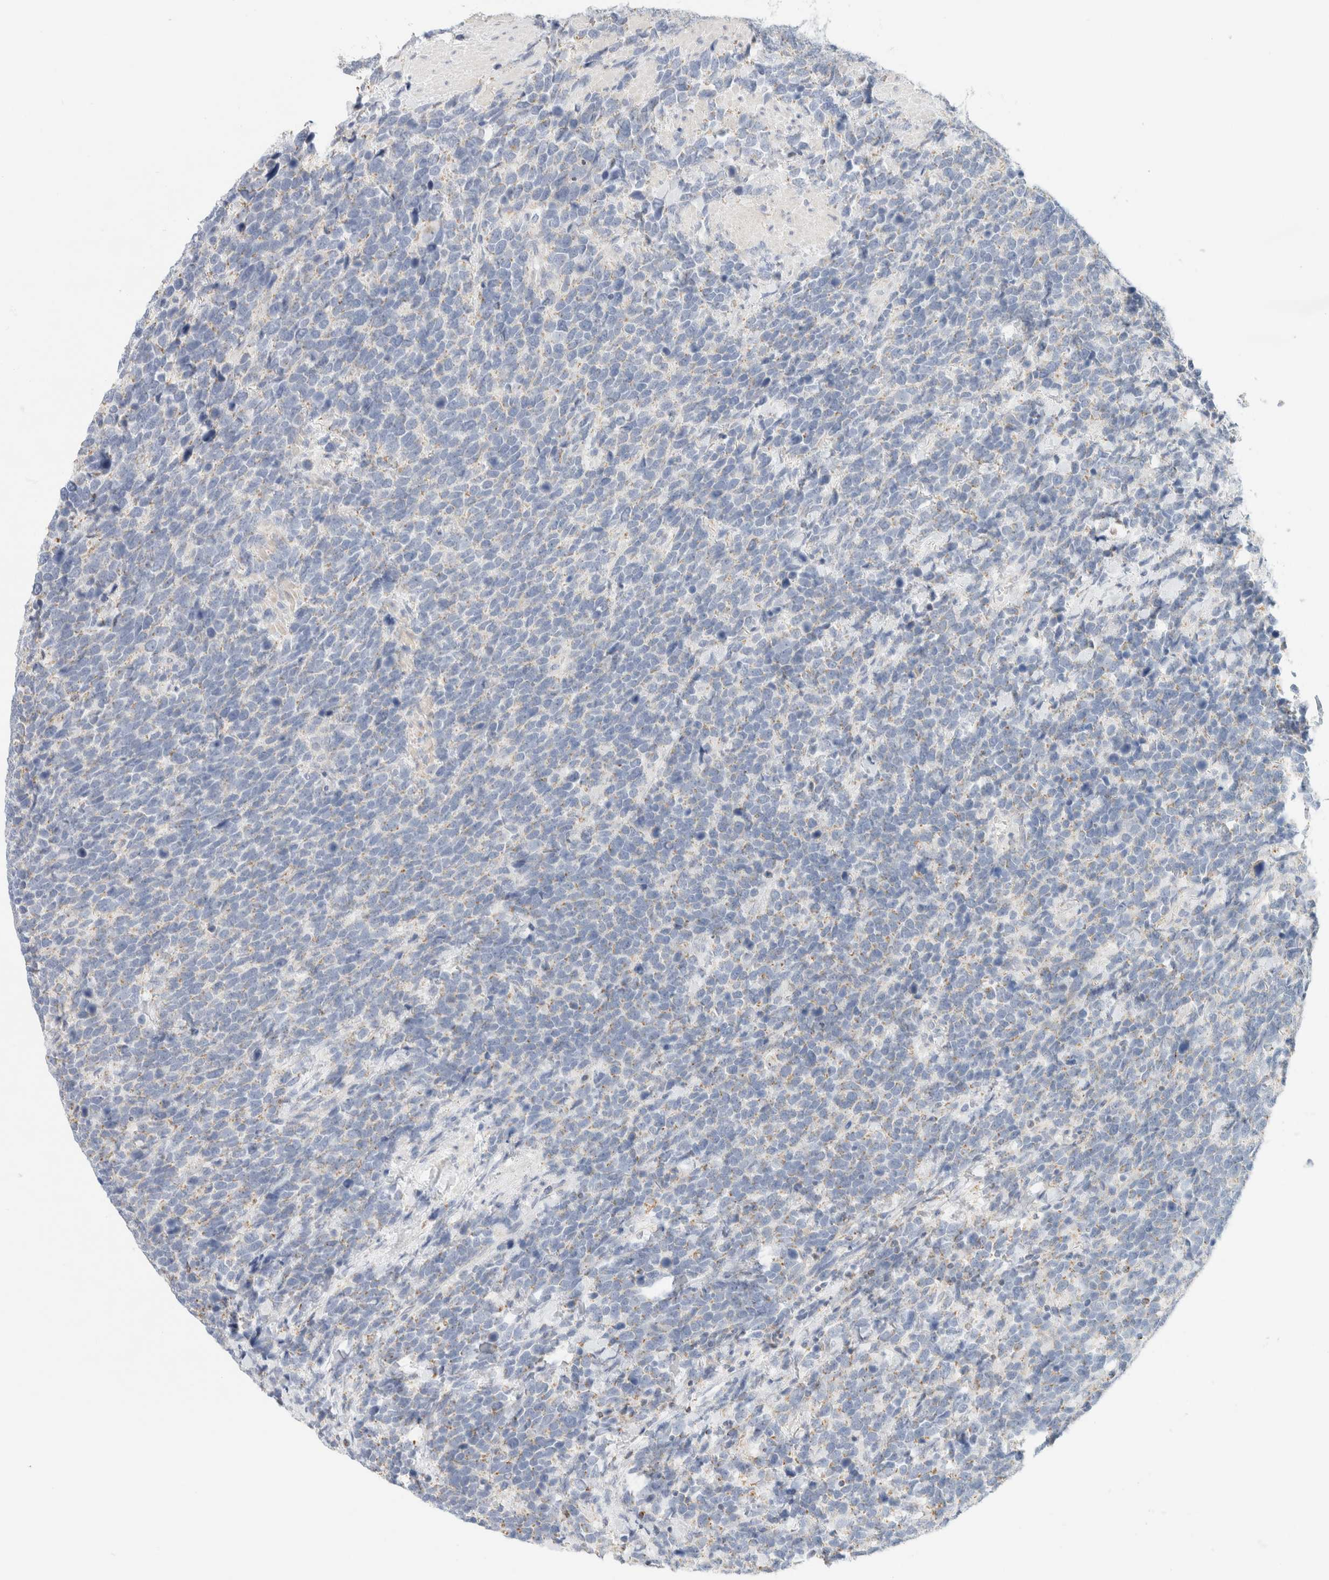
{"staining": {"intensity": "weak", "quantity": "<25%", "location": "cytoplasmic/membranous"}, "tissue": "urothelial cancer", "cell_type": "Tumor cells", "image_type": "cancer", "snomed": [{"axis": "morphology", "description": "Urothelial carcinoma, High grade"}, {"axis": "topography", "description": "Urinary bladder"}], "caption": "This is an immunohistochemistry (IHC) photomicrograph of human high-grade urothelial carcinoma. There is no staining in tumor cells.", "gene": "HDHD3", "patient": {"sex": "female", "age": 82}}